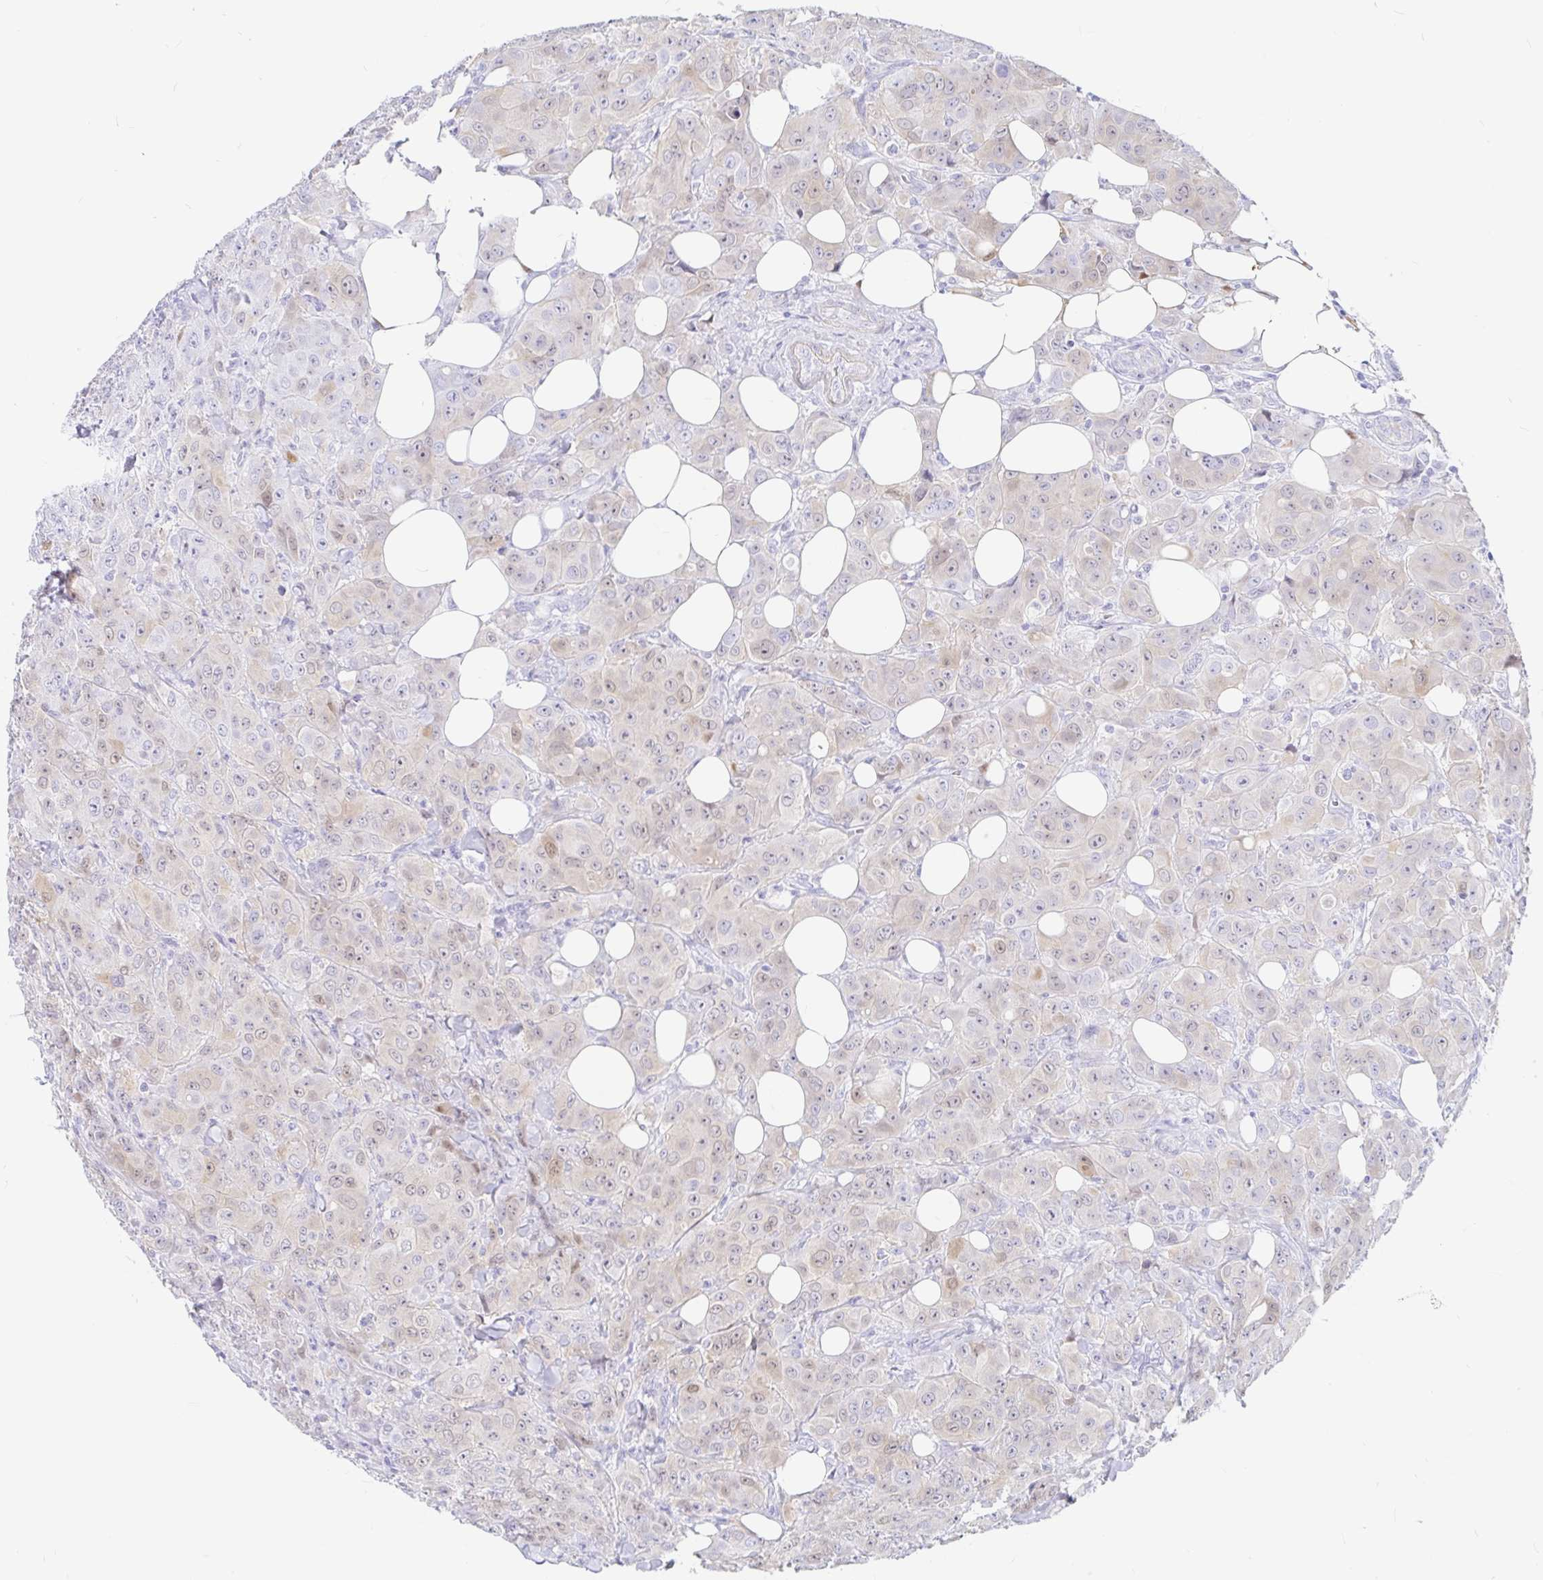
{"staining": {"intensity": "negative", "quantity": "none", "location": "none"}, "tissue": "breast cancer", "cell_type": "Tumor cells", "image_type": "cancer", "snomed": [{"axis": "morphology", "description": "Normal tissue, NOS"}, {"axis": "morphology", "description": "Duct carcinoma"}, {"axis": "topography", "description": "Breast"}], "caption": "IHC of breast cancer (invasive ductal carcinoma) reveals no positivity in tumor cells.", "gene": "PPP1R1B", "patient": {"sex": "female", "age": 43}}